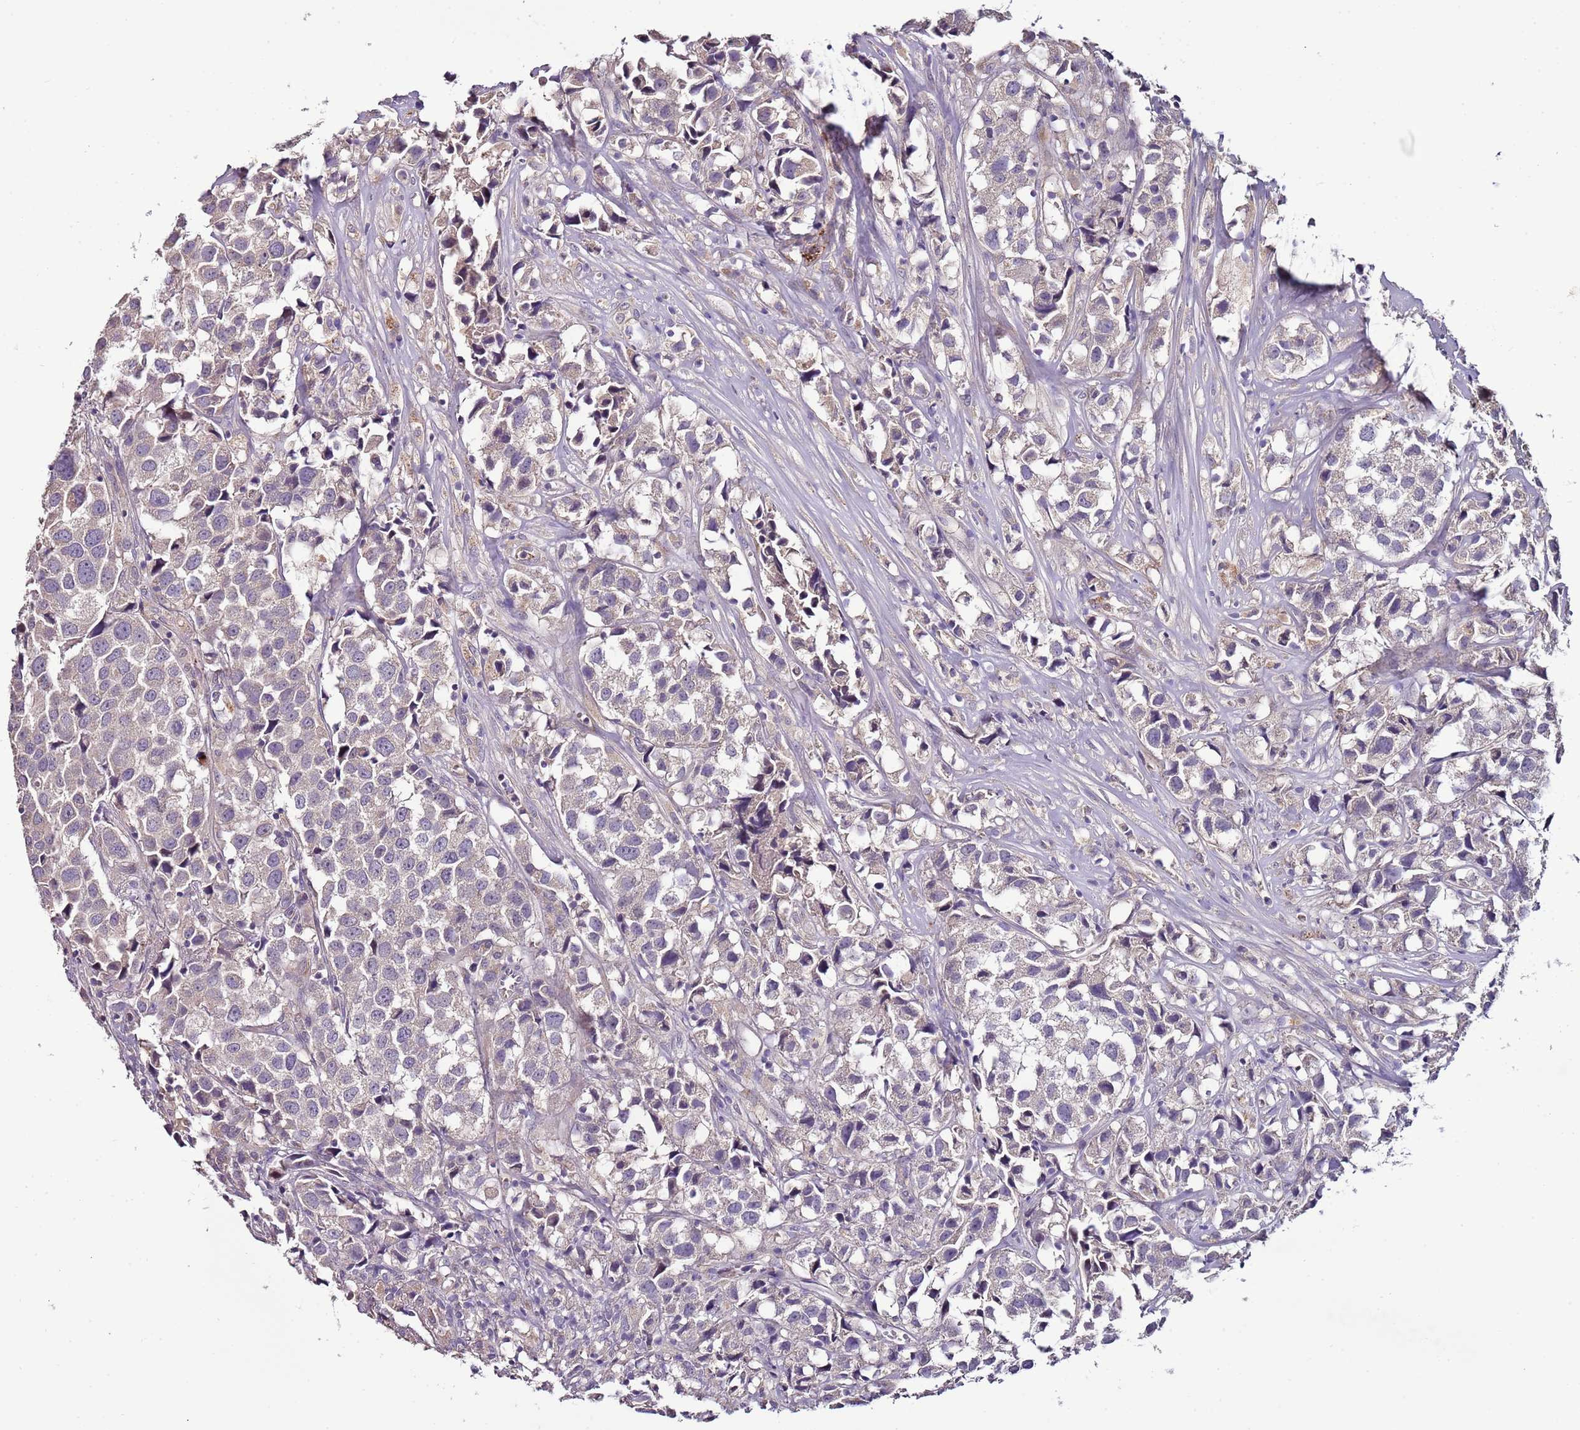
{"staining": {"intensity": "negative", "quantity": "none", "location": "none"}, "tissue": "urothelial cancer", "cell_type": "Tumor cells", "image_type": "cancer", "snomed": [{"axis": "morphology", "description": "Urothelial carcinoma, High grade"}, {"axis": "topography", "description": "Urinary bladder"}], "caption": "Immunohistochemistry (IHC) histopathology image of urothelial cancer stained for a protein (brown), which reveals no expression in tumor cells. (DAB immunohistochemistry visualized using brightfield microscopy, high magnification).", "gene": "FAM20A", "patient": {"sex": "female", "age": 75}}